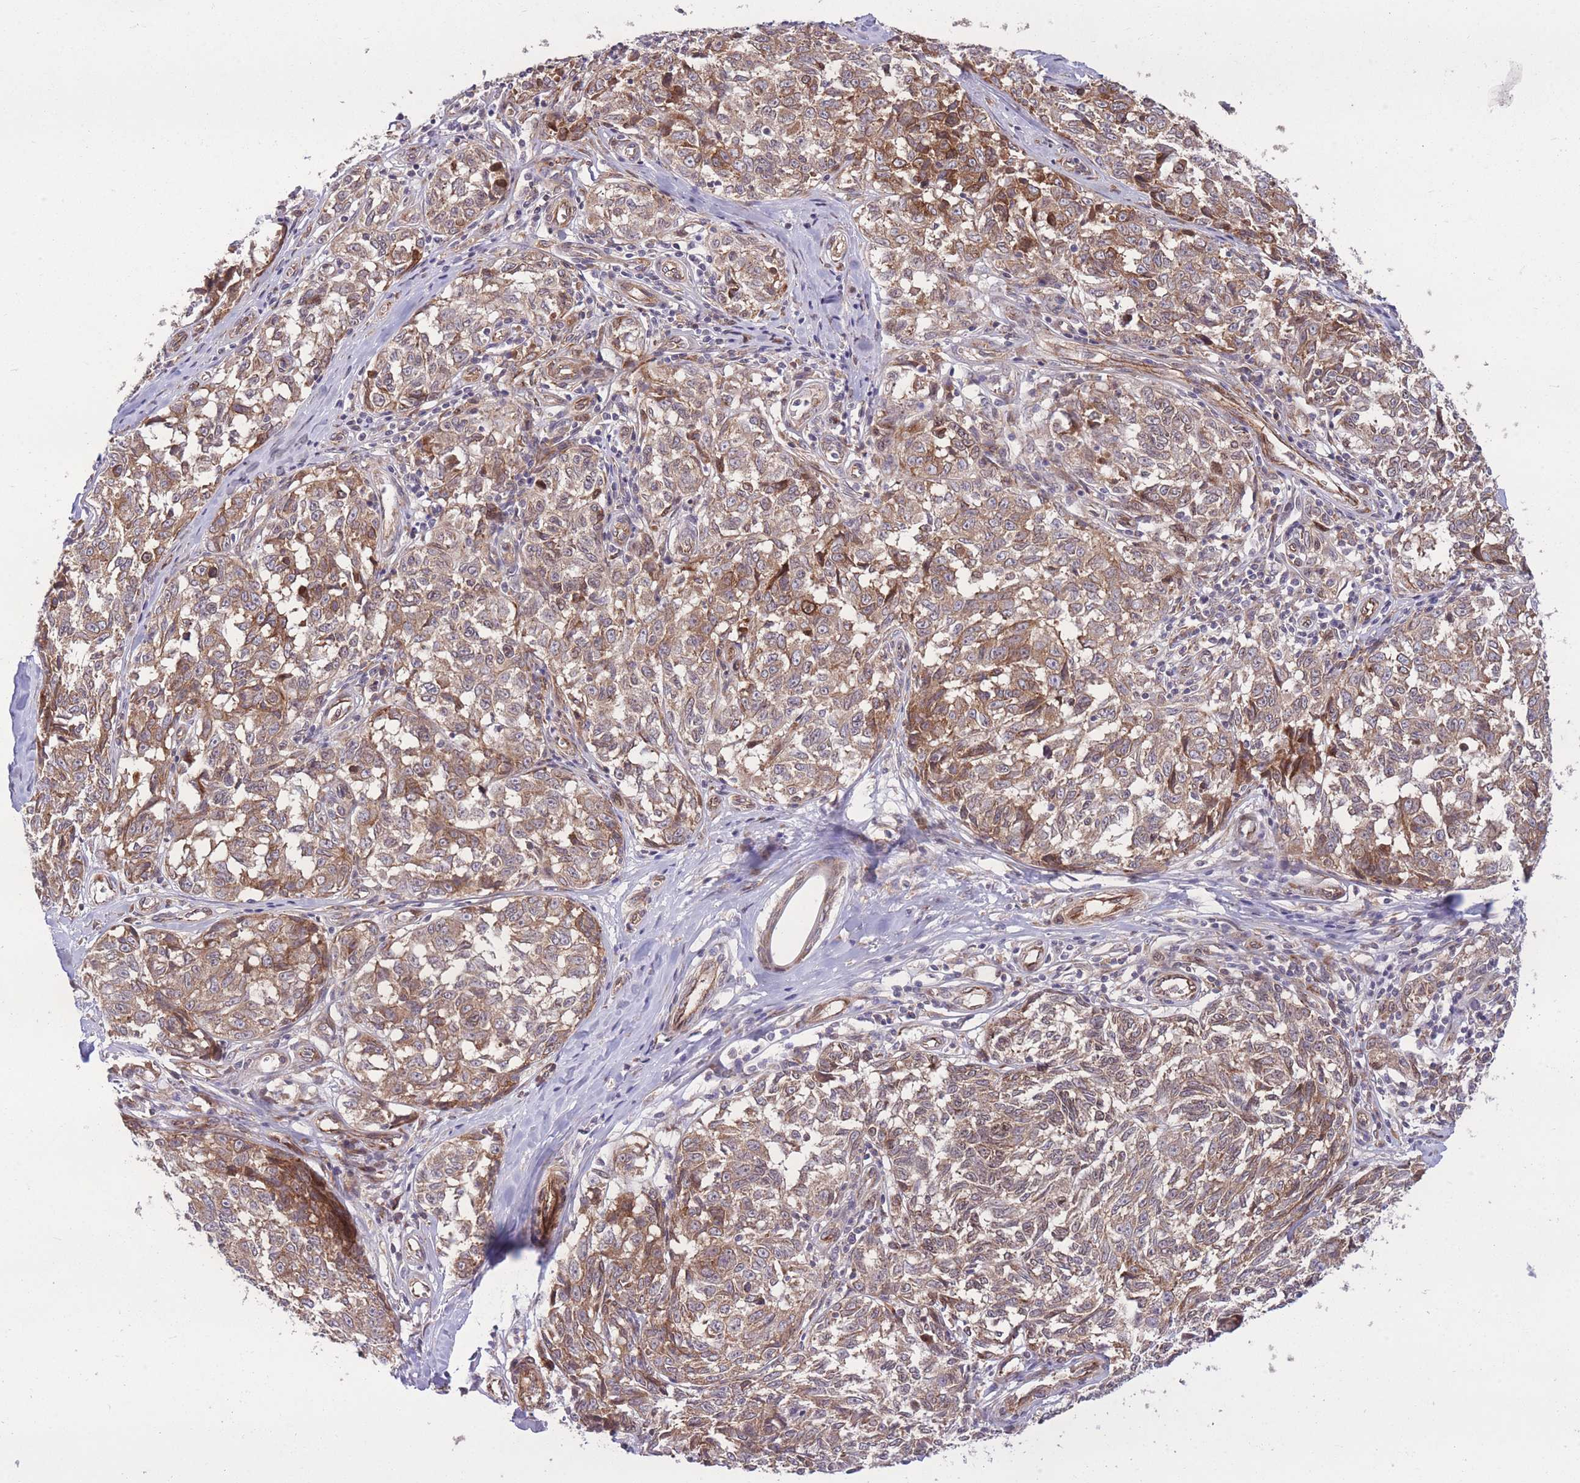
{"staining": {"intensity": "moderate", "quantity": ">75%", "location": "cytoplasmic/membranous"}, "tissue": "melanoma", "cell_type": "Tumor cells", "image_type": "cancer", "snomed": [{"axis": "morphology", "description": "Normal tissue, NOS"}, {"axis": "morphology", "description": "Malignant melanoma, NOS"}, {"axis": "topography", "description": "Skin"}], "caption": "A medium amount of moderate cytoplasmic/membranous expression is identified in approximately >75% of tumor cells in melanoma tissue. The staining was performed using DAB (3,3'-diaminobenzidine) to visualize the protein expression in brown, while the nuclei were stained in blue with hematoxylin (Magnification: 20x).", "gene": "CISH", "patient": {"sex": "female", "age": 64}}